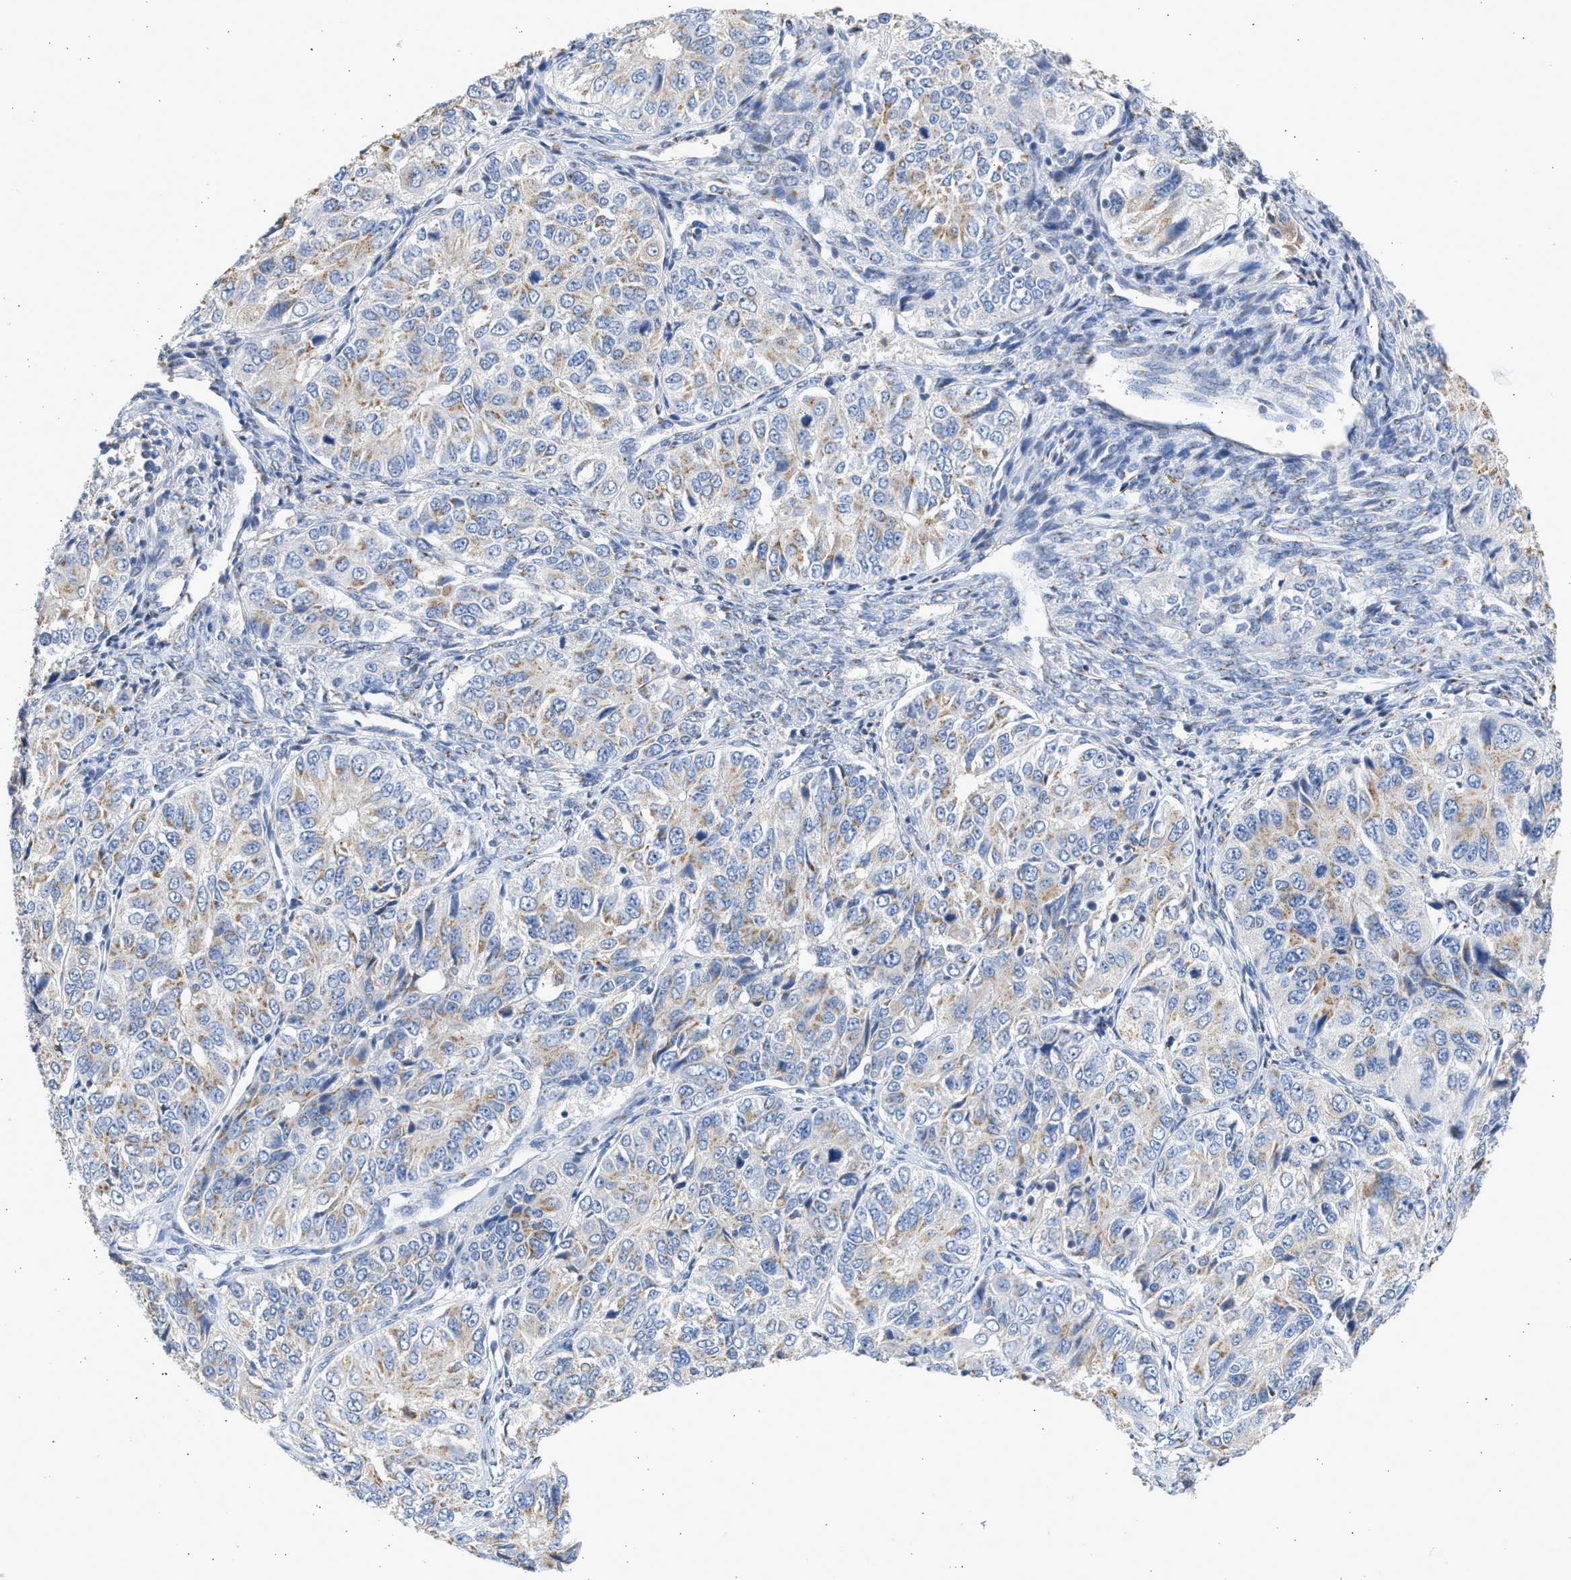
{"staining": {"intensity": "weak", "quantity": "25%-75%", "location": "cytoplasmic/membranous"}, "tissue": "ovarian cancer", "cell_type": "Tumor cells", "image_type": "cancer", "snomed": [{"axis": "morphology", "description": "Carcinoma, endometroid"}, {"axis": "topography", "description": "Ovary"}], "caption": "Protein positivity by immunohistochemistry (IHC) shows weak cytoplasmic/membranous positivity in approximately 25%-75% of tumor cells in ovarian cancer (endometroid carcinoma).", "gene": "IPO8", "patient": {"sex": "female", "age": 51}}